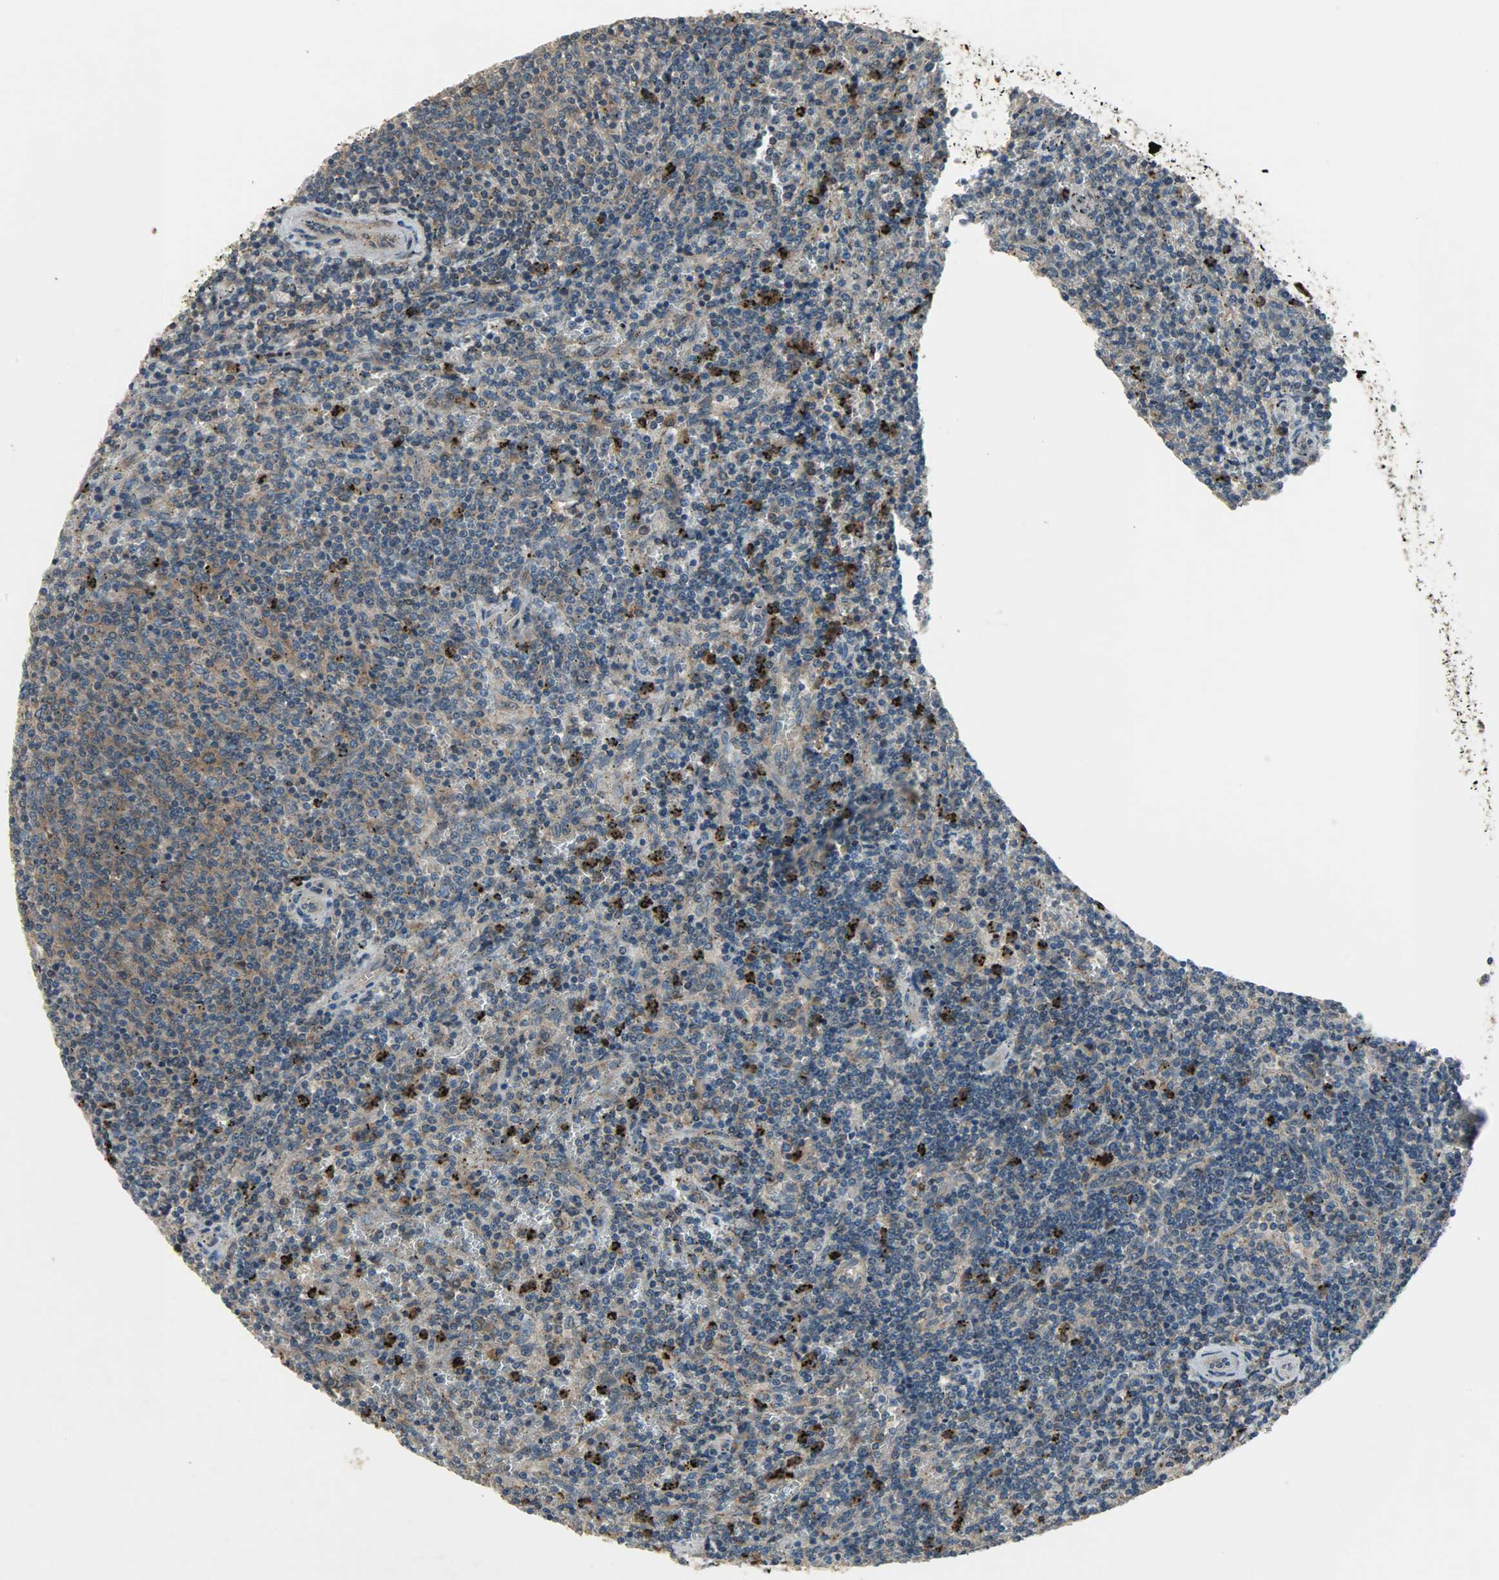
{"staining": {"intensity": "moderate", "quantity": ">75%", "location": "cytoplasmic/membranous"}, "tissue": "lymphoma", "cell_type": "Tumor cells", "image_type": "cancer", "snomed": [{"axis": "morphology", "description": "Malignant lymphoma, non-Hodgkin's type, Low grade"}, {"axis": "topography", "description": "Spleen"}], "caption": "This histopathology image reveals immunohistochemistry (IHC) staining of lymphoma, with medium moderate cytoplasmic/membranous staining in approximately >75% of tumor cells.", "gene": "AMT", "patient": {"sex": "female", "age": 50}}